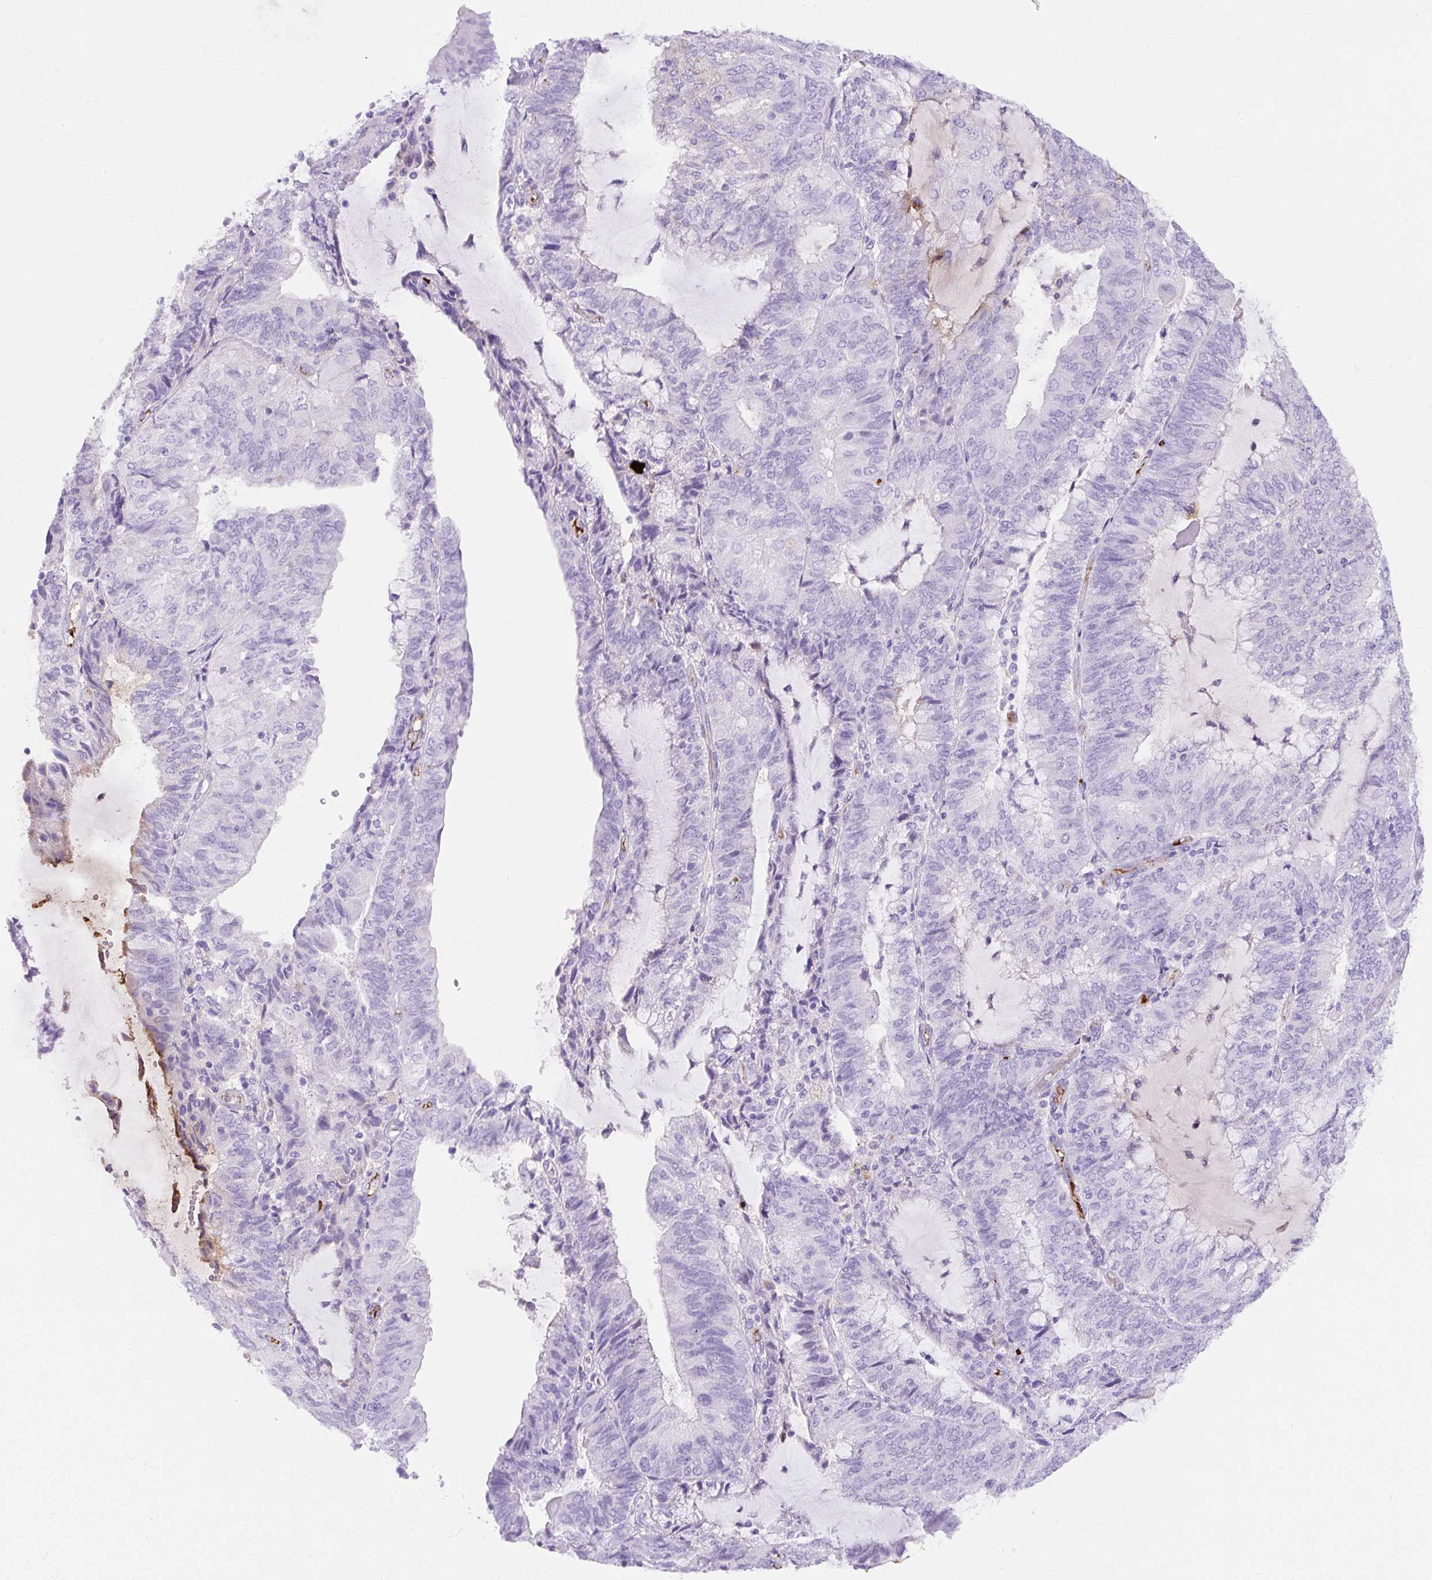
{"staining": {"intensity": "negative", "quantity": "none", "location": "none"}, "tissue": "endometrial cancer", "cell_type": "Tumor cells", "image_type": "cancer", "snomed": [{"axis": "morphology", "description": "Adenocarcinoma, NOS"}, {"axis": "topography", "description": "Endometrium"}], "caption": "Immunohistochemistry of human adenocarcinoma (endometrial) exhibits no staining in tumor cells.", "gene": "APOC4-APOC2", "patient": {"sex": "female", "age": 81}}